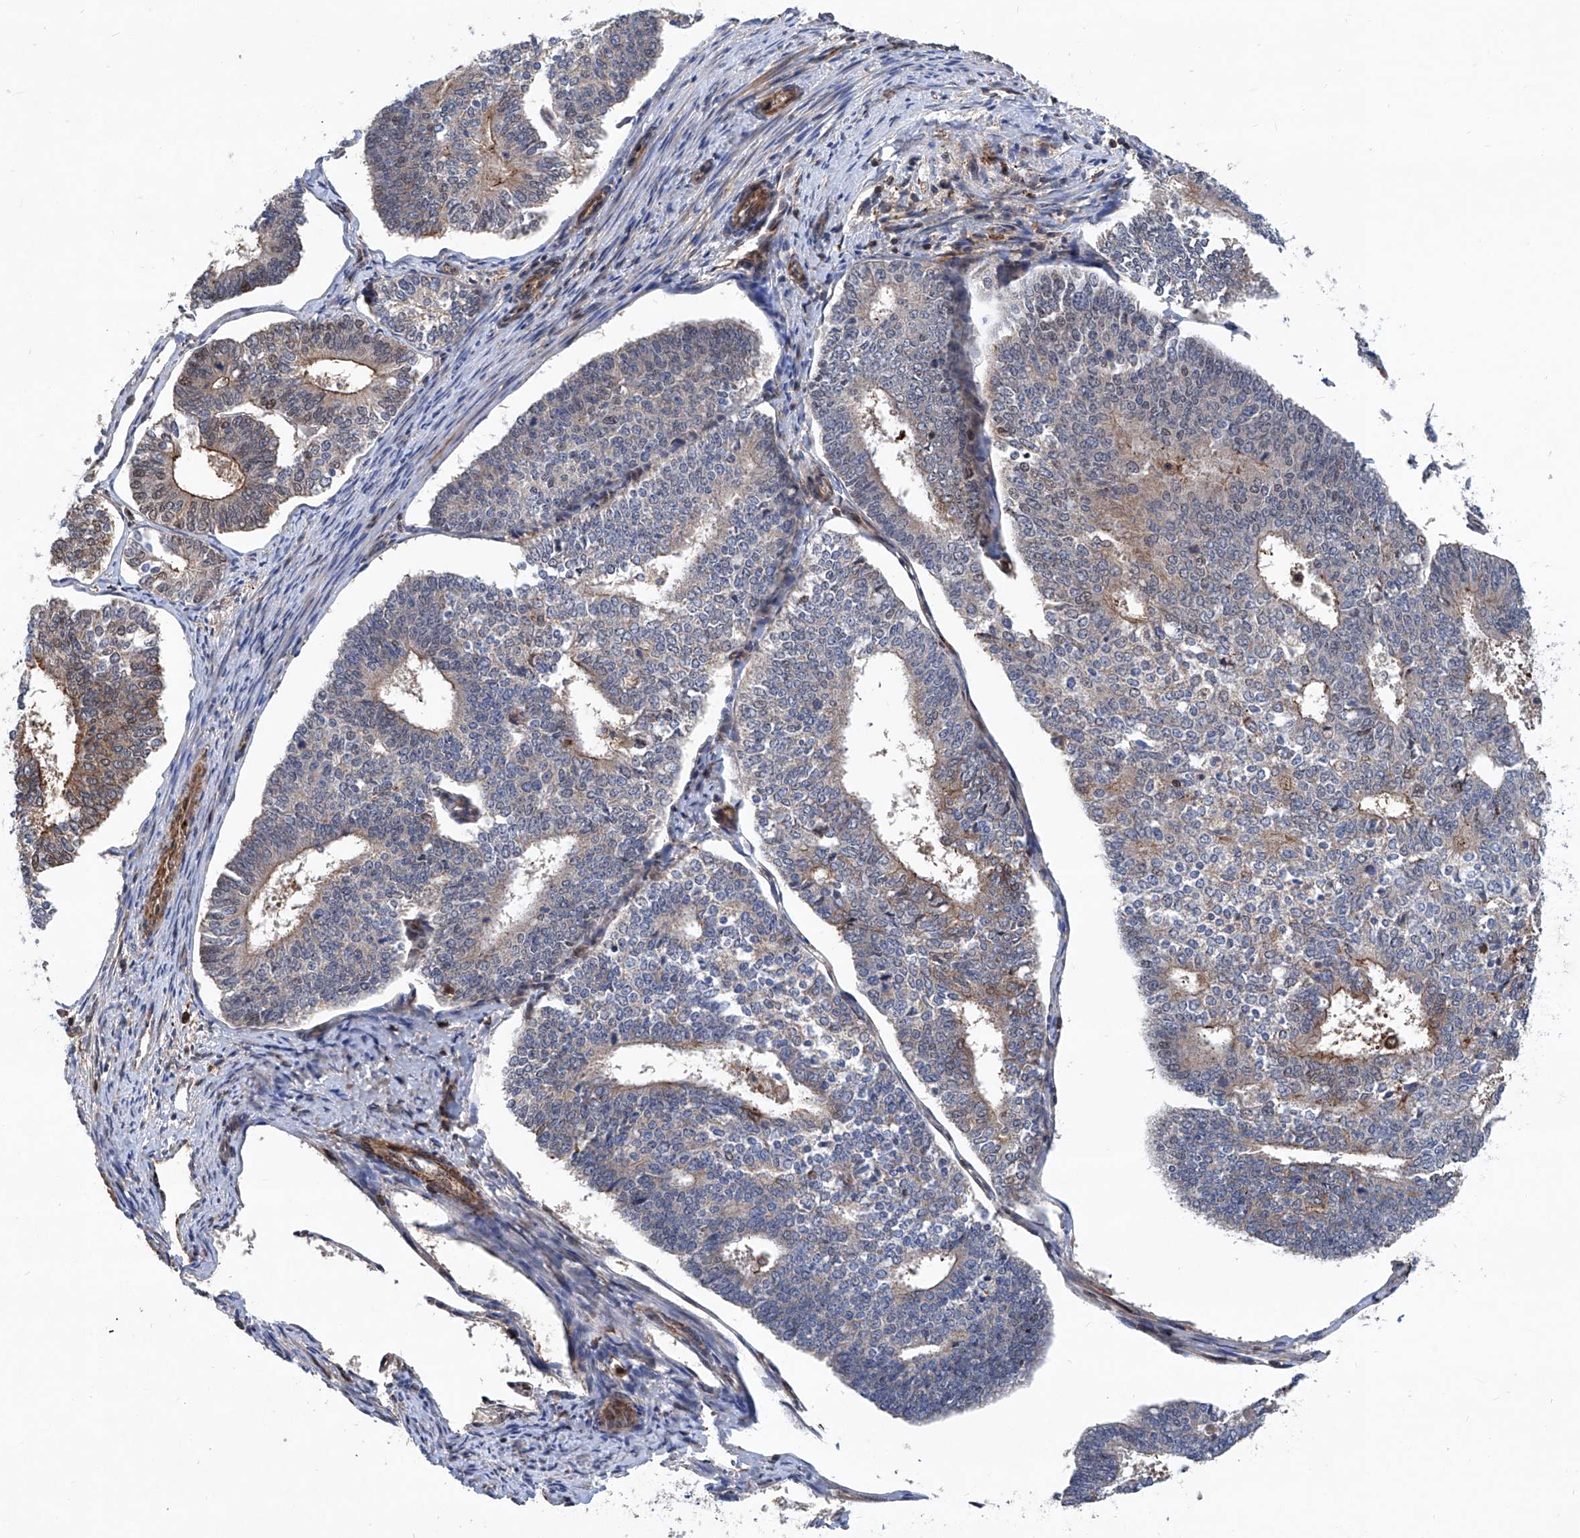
{"staining": {"intensity": "negative", "quantity": "none", "location": "none"}, "tissue": "endometrial cancer", "cell_type": "Tumor cells", "image_type": "cancer", "snomed": [{"axis": "morphology", "description": "Adenocarcinoma, NOS"}, {"axis": "topography", "description": "Endometrium"}], "caption": "DAB immunohistochemical staining of endometrial cancer (adenocarcinoma) reveals no significant staining in tumor cells.", "gene": "NT5C3A", "patient": {"sex": "female", "age": 70}}